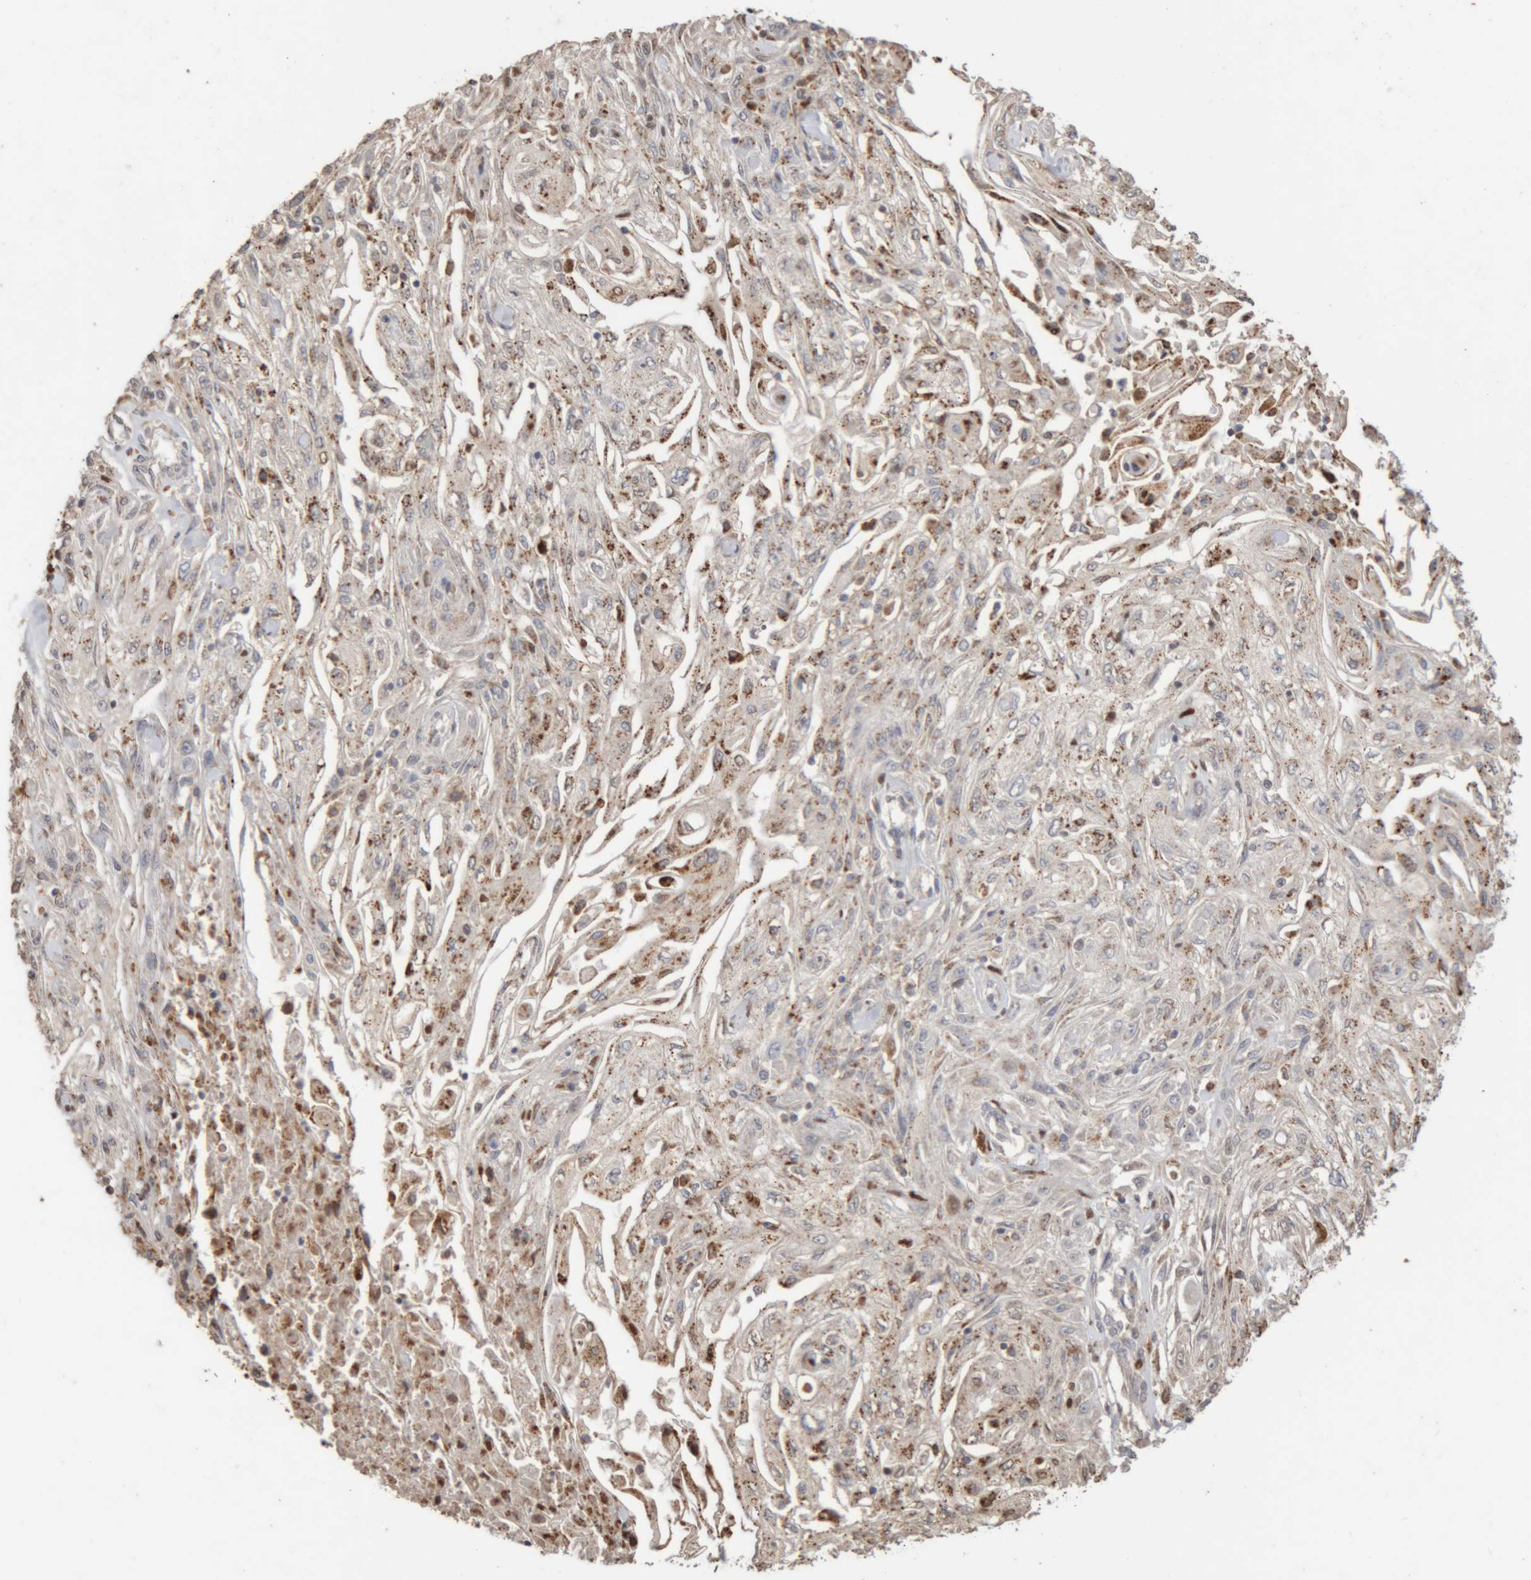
{"staining": {"intensity": "moderate", "quantity": ">75%", "location": "cytoplasmic/membranous"}, "tissue": "skin cancer", "cell_type": "Tumor cells", "image_type": "cancer", "snomed": [{"axis": "morphology", "description": "Squamous cell carcinoma, NOS"}, {"axis": "morphology", "description": "Squamous cell carcinoma, metastatic, NOS"}, {"axis": "topography", "description": "Skin"}, {"axis": "topography", "description": "Lymph node"}], "caption": "Brown immunohistochemical staining in human skin squamous cell carcinoma exhibits moderate cytoplasmic/membranous staining in approximately >75% of tumor cells. (IHC, brightfield microscopy, high magnification).", "gene": "ARSA", "patient": {"sex": "male", "age": 75}}